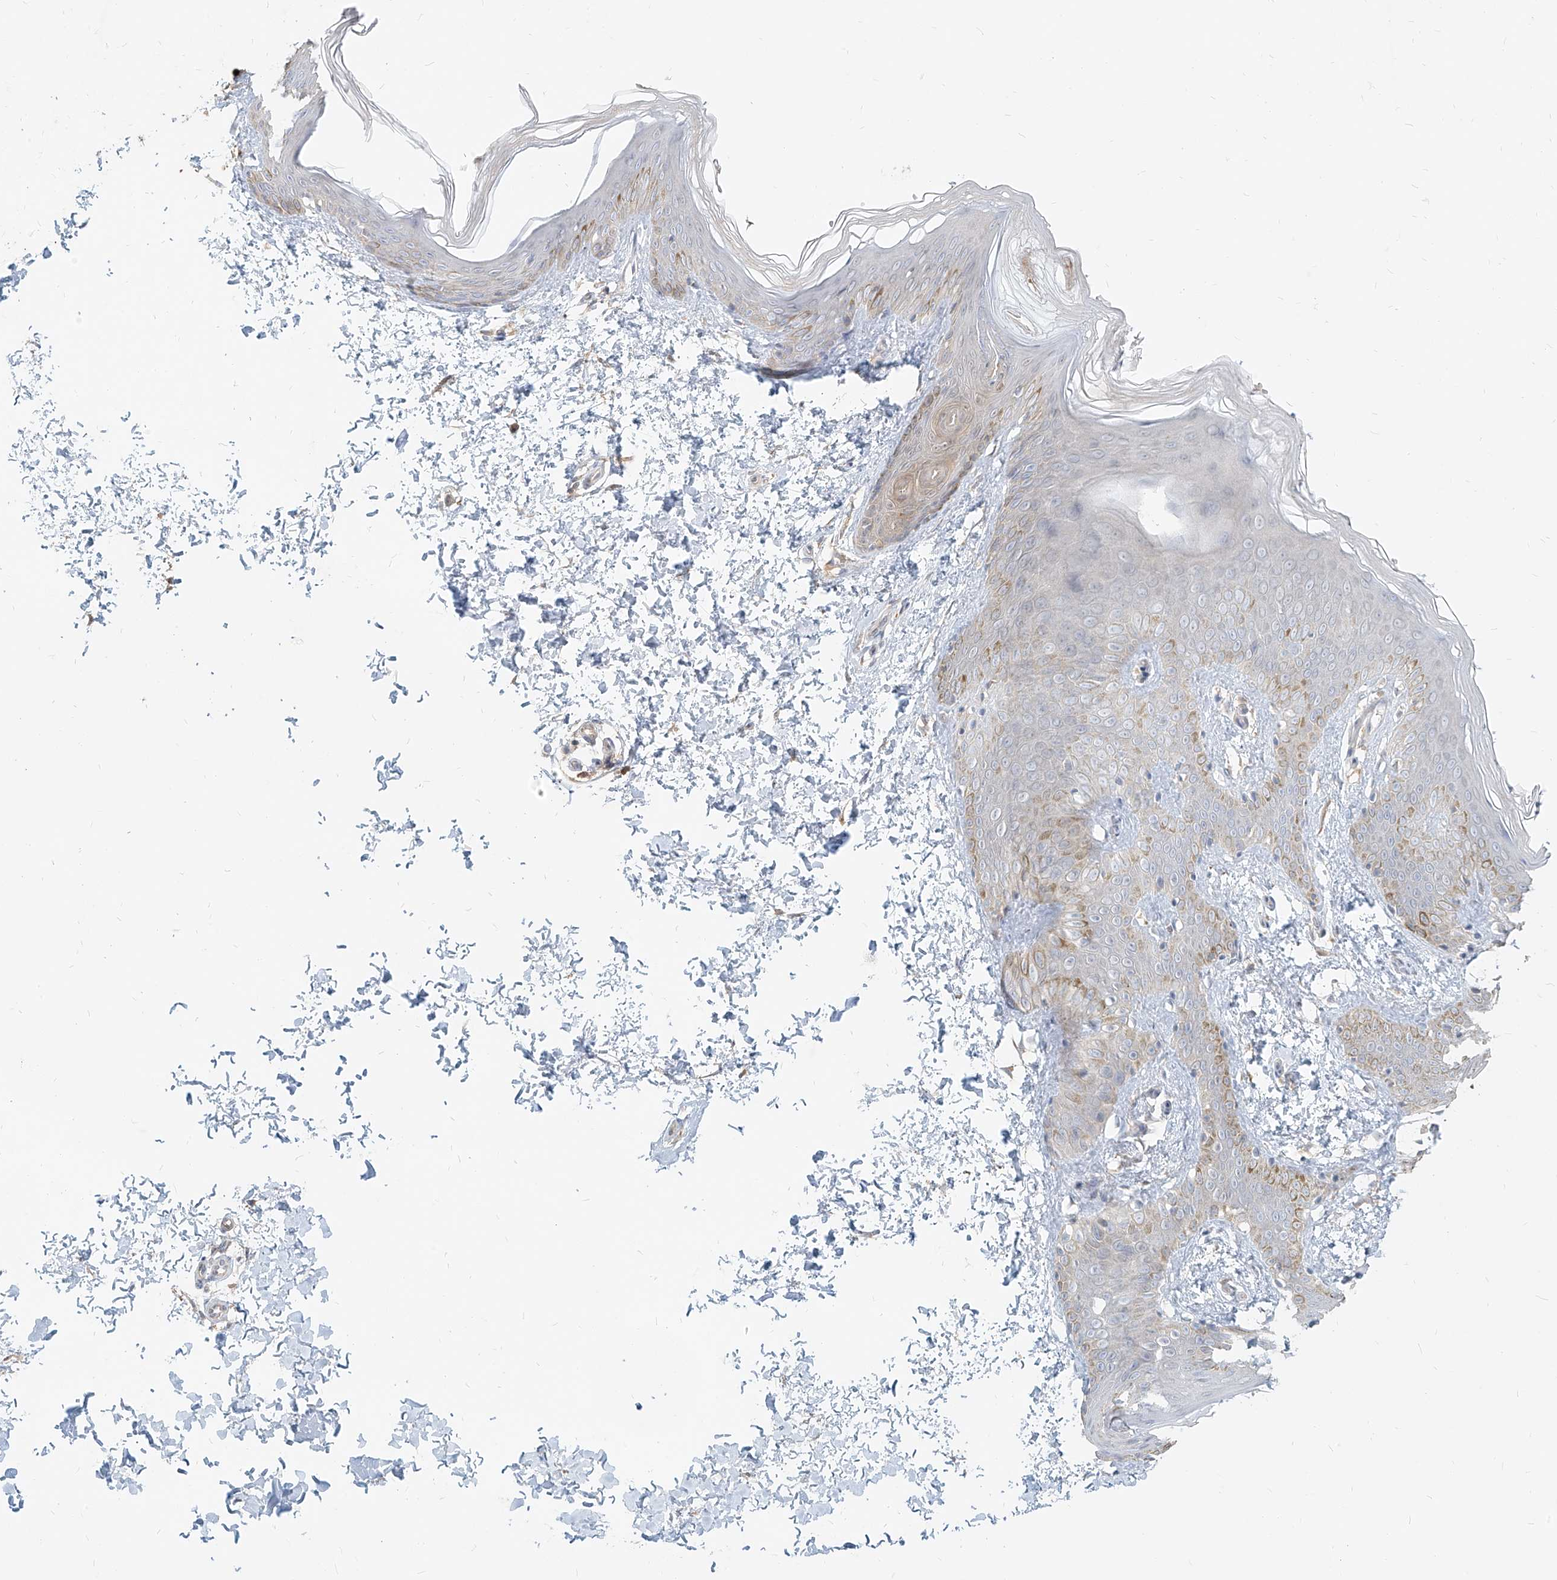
{"staining": {"intensity": "weak", "quantity": ">75%", "location": "cytoplasmic/membranous"}, "tissue": "skin", "cell_type": "Fibroblasts", "image_type": "normal", "snomed": [{"axis": "morphology", "description": "Normal tissue, NOS"}, {"axis": "morphology", "description": "Neoplasm, benign, NOS"}, {"axis": "topography", "description": "Skin"}, {"axis": "topography", "description": "Soft tissue"}], "caption": "Immunohistochemical staining of normal human skin demonstrates >75% levels of weak cytoplasmic/membranous protein positivity in approximately >75% of fibroblasts.", "gene": "PGD", "patient": {"sex": "male", "age": 26}}